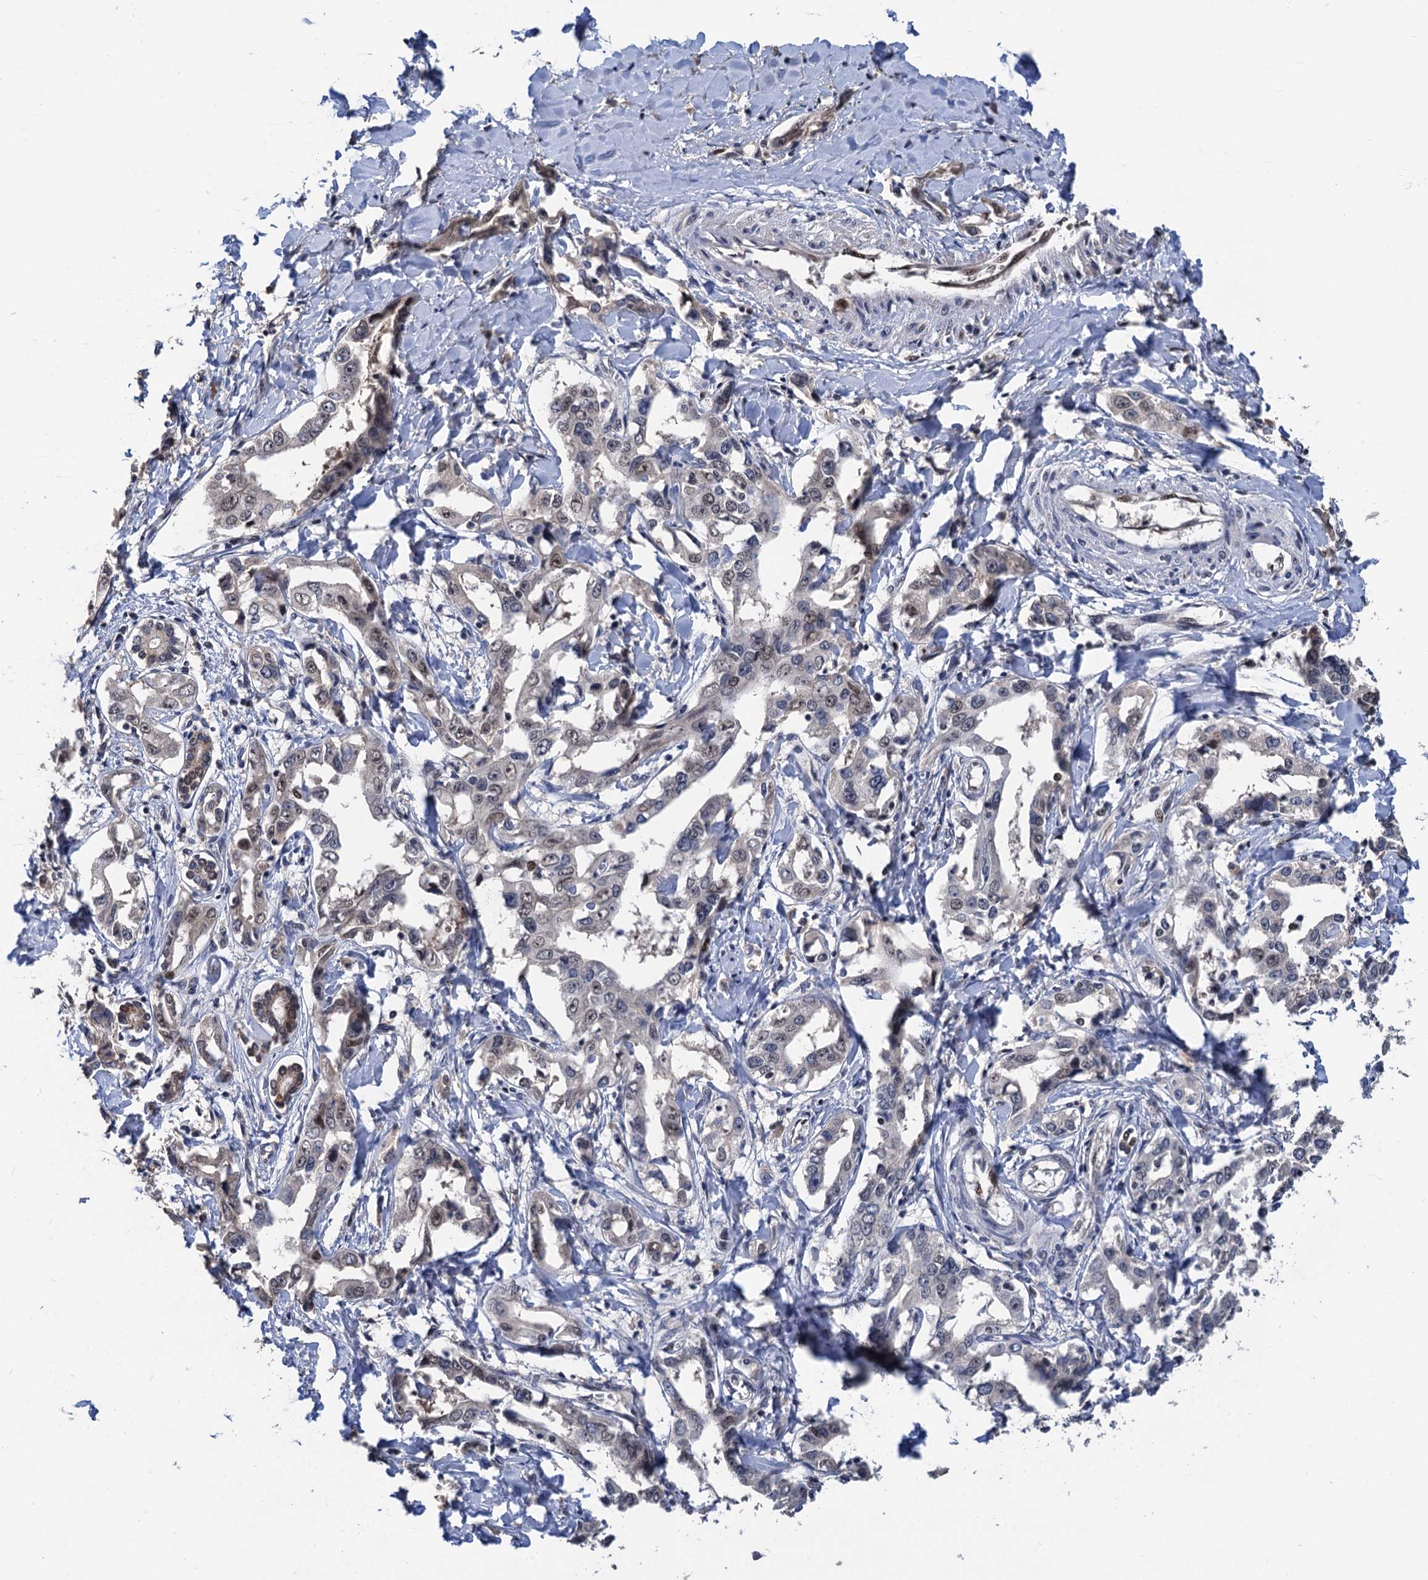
{"staining": {"intensity": "weak", "quantity": "<25%", "location": "nuclear"}, "tissue": "liver cancer", "cell_type": "Tumor cells", "image_type": "cancer", "snomed": [{"axis": "morphology", "description": "Cholangiocarcinoma"}, {"axis": "topography", "description": "Liver"}], "caption": "Immunohistochemistry (IHC) photomicrograph of neoplastic tissue: liver cholangiocarcinoma stained with DAB (3,3'-diaminobenzidine) reveals no significant protein positivity in tumor cells.", "gene": "TSEN34", "patient": {"sex": "male", "age": 59}}